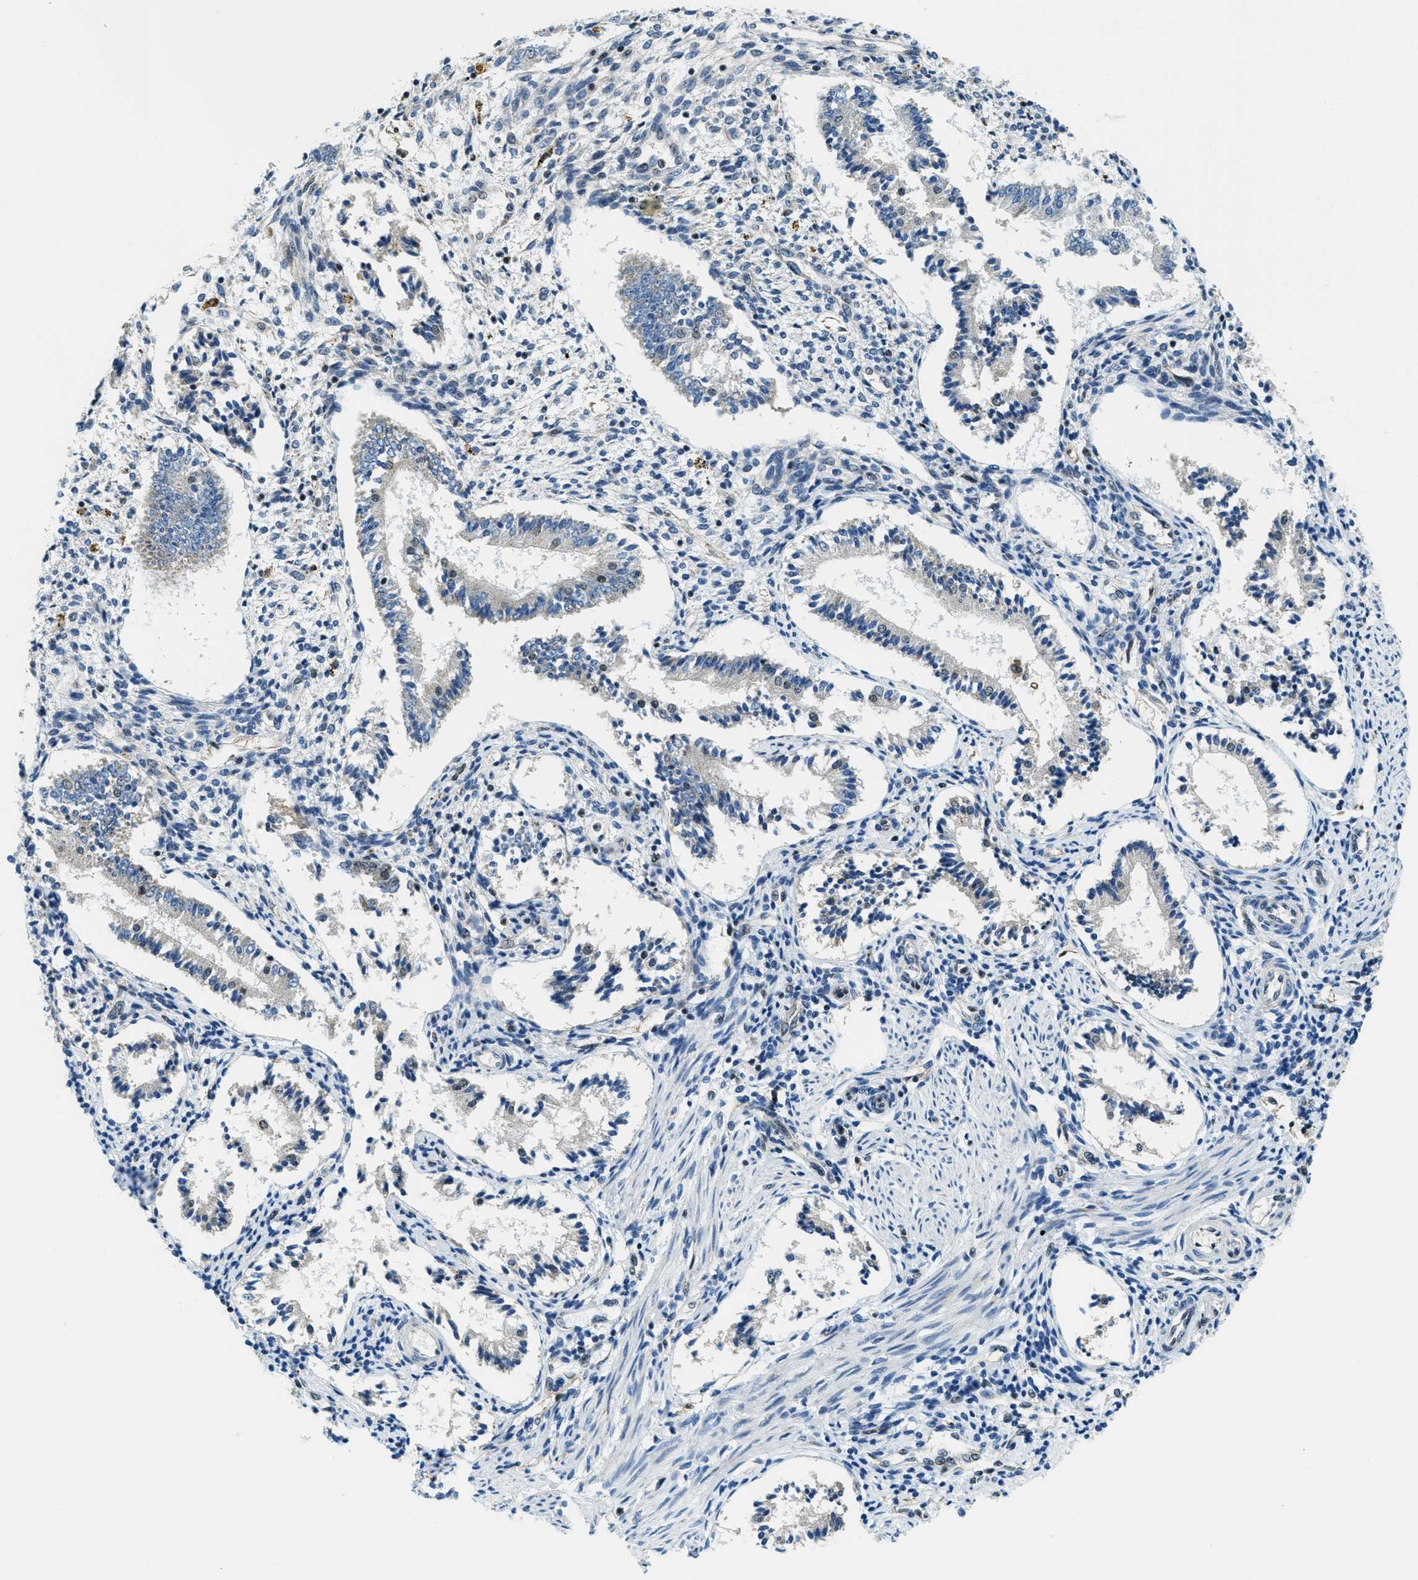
{"staining": {"intensity": "negative", "quantity": "none", "location": "none"}, "tissue": "endometrium", "cell_type": "Cells in endometrial stroma", "image_type": "normal", "snomed": [{"axis": "morphology", "description": "Normal tissue, NOS"}, {"axis": "topography", "description": "Endometrium"}], "caption": "High power microscopy photomicrograph of an immunohistochemistry histopathology image of normal endometrium, revealing no significant staining in cells in endometrial stroma. (Stains: DAB IHC with hematoxylin counter stain, Microscopy: brightfield microscopy at high magnification).", "gene": "SP100", "patient": {"sex": "female", "age": 42}}